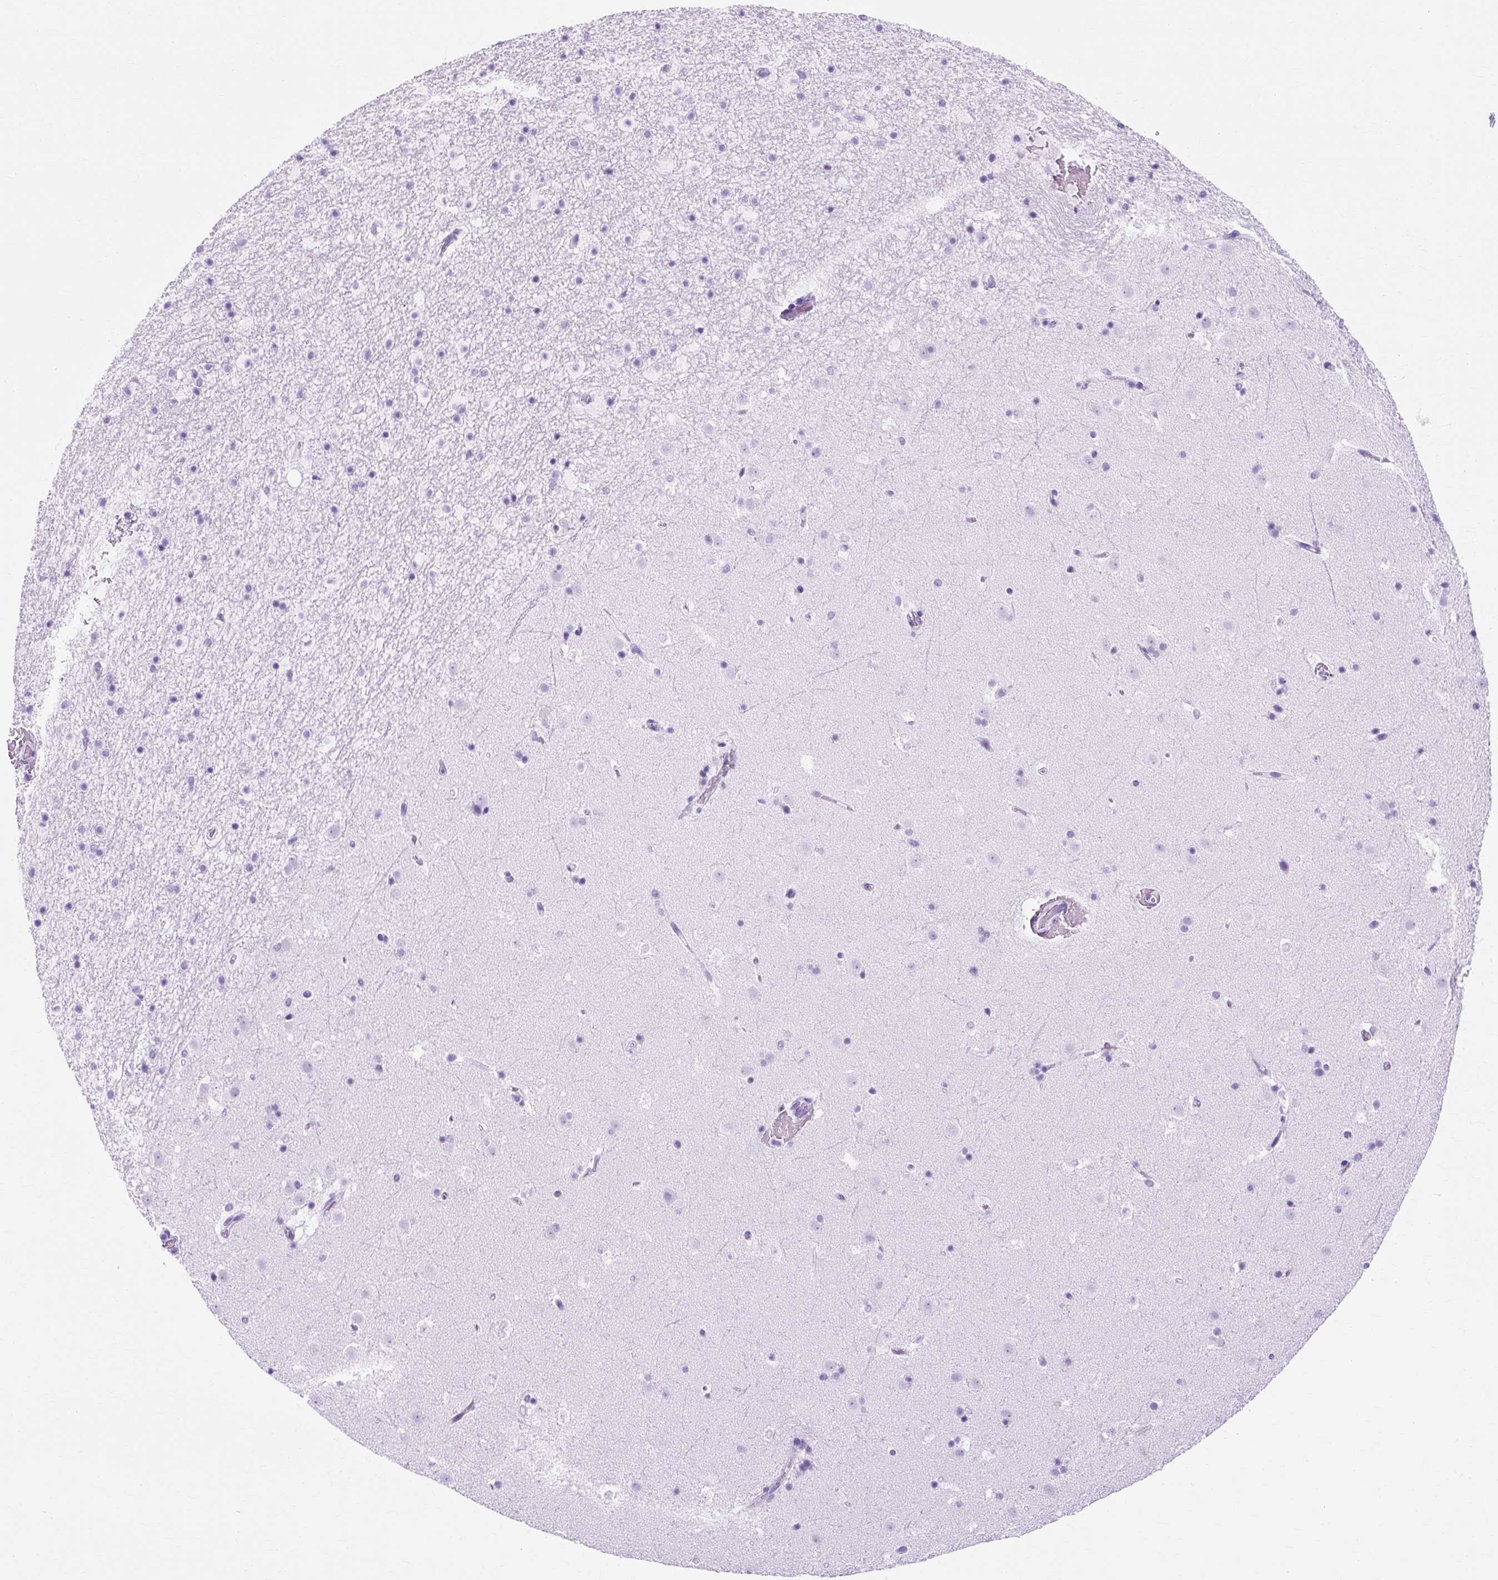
{"staining": {"intensity": "negative", "quantity": "none", "location": "none"}, "tissue": "caudate", "cell_type": "Glial cells", "image_type": "normal", "snomed": [{"axis": "morphology", "description": "Normal tissue, NOS"}, {"axis": "topography", "description": "Lateral ventricle wall"}], "caption": "Glial cells show no significant protein staining in unremarkable caudate.", "gene": "TMEM89", "patient": {"sex": "male", "age": 37}}